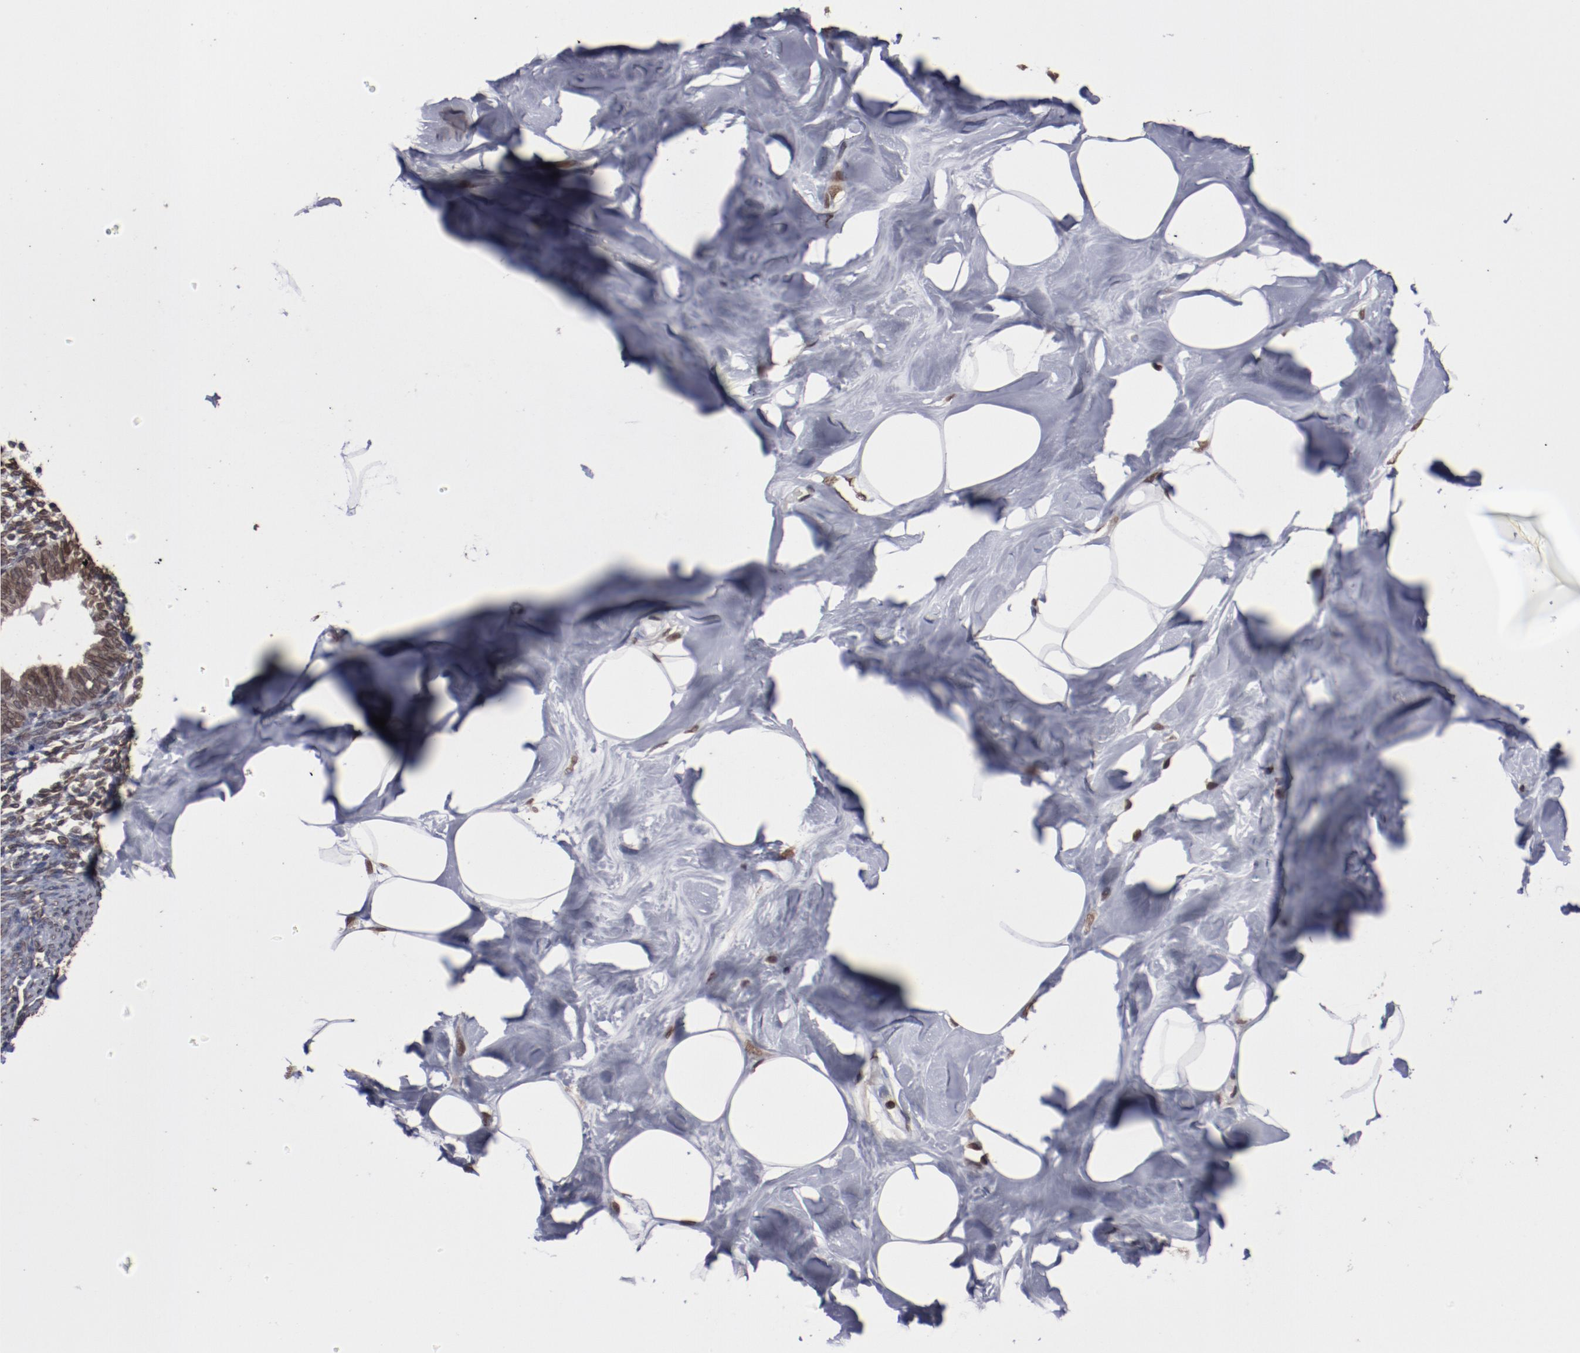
{"staining": {"intensity": "moderate", "quantity": "25%-75%", "location": "nuclear"}, "tissue": "breast", "cell_type": "Adipocytes", "image_type": "normal", "snomed": [{"axis": "morphology", "description": "Normal tissue, NOS"}, {"axis": "topography", "description": "Breast"}, {"axis": "topography", "description": "Soft tissue"}], "caption": "This is a micrograph of immunohistochemistry (IHC) staining of unremarkable breast, which shows moderate positivity in the nuclear of adipocytes.", "gene": "AKT1", "patient": {"sex": "female", "age": 25}}